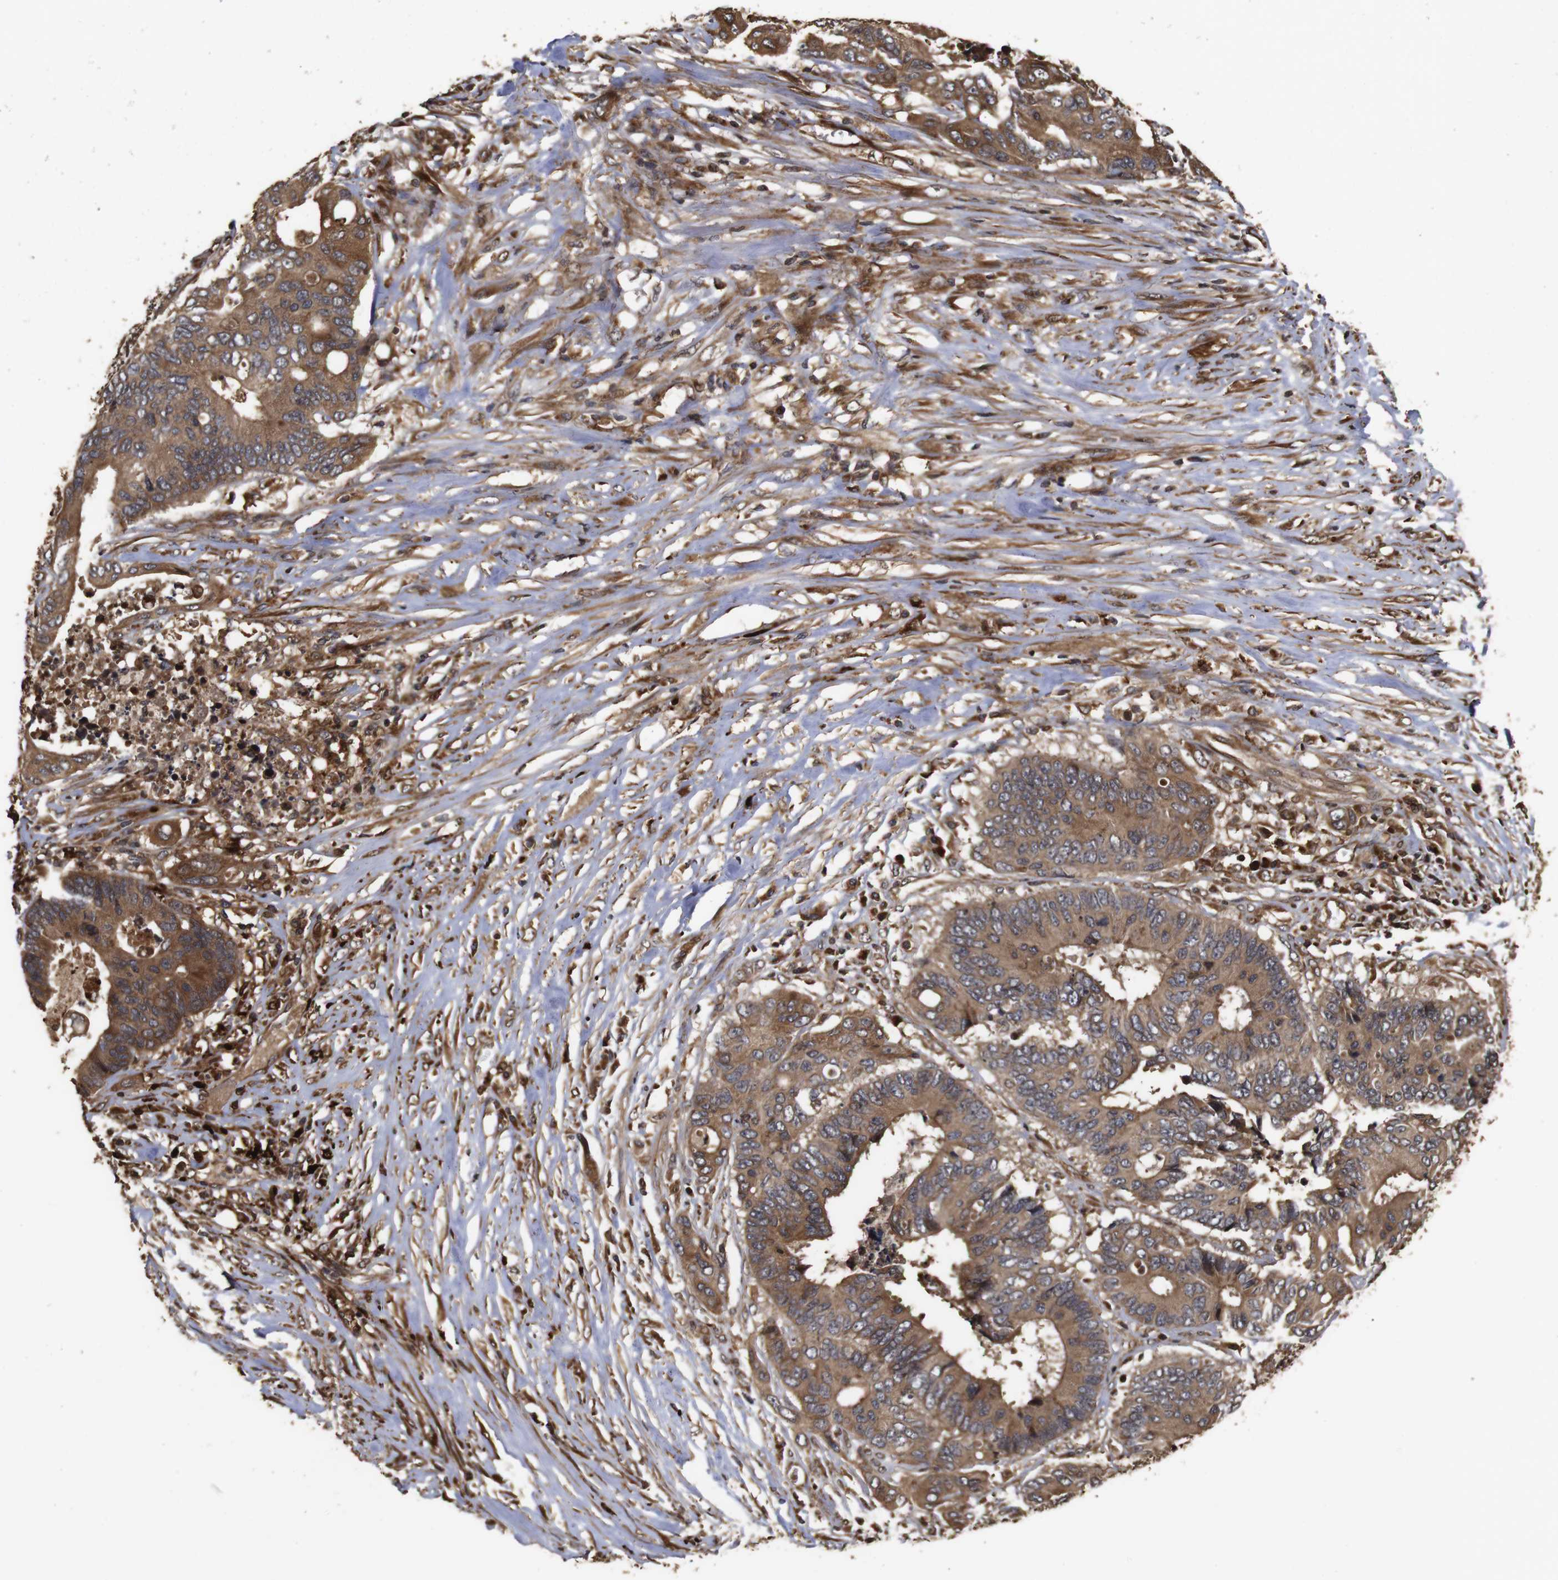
{"staining": {"intensity": "strong", "quantity": ">75%", "location": "cytoplasmic/membranous"}, "tissue": "colorectal cancer", "cell_type": "Tumor cells", "image_type": "cancer", "snomed": [{"axis": "morphology", "description": "Adenocarcinoma, NOS"}, {"axis": "topography", "description": "Rectum"}], "caption": "Brown immunohistochemical staining in colorectal cancer displays strong cytoplasmic/membranous positivity in approximately >75% of tumor cells. The protein is stained brown, and the nuclei are stained in blue (DAB IHC with brightfield microscopy, high magnification).", "gene": "PTPN14", "patient": {"sex": "male", "age": 55}}